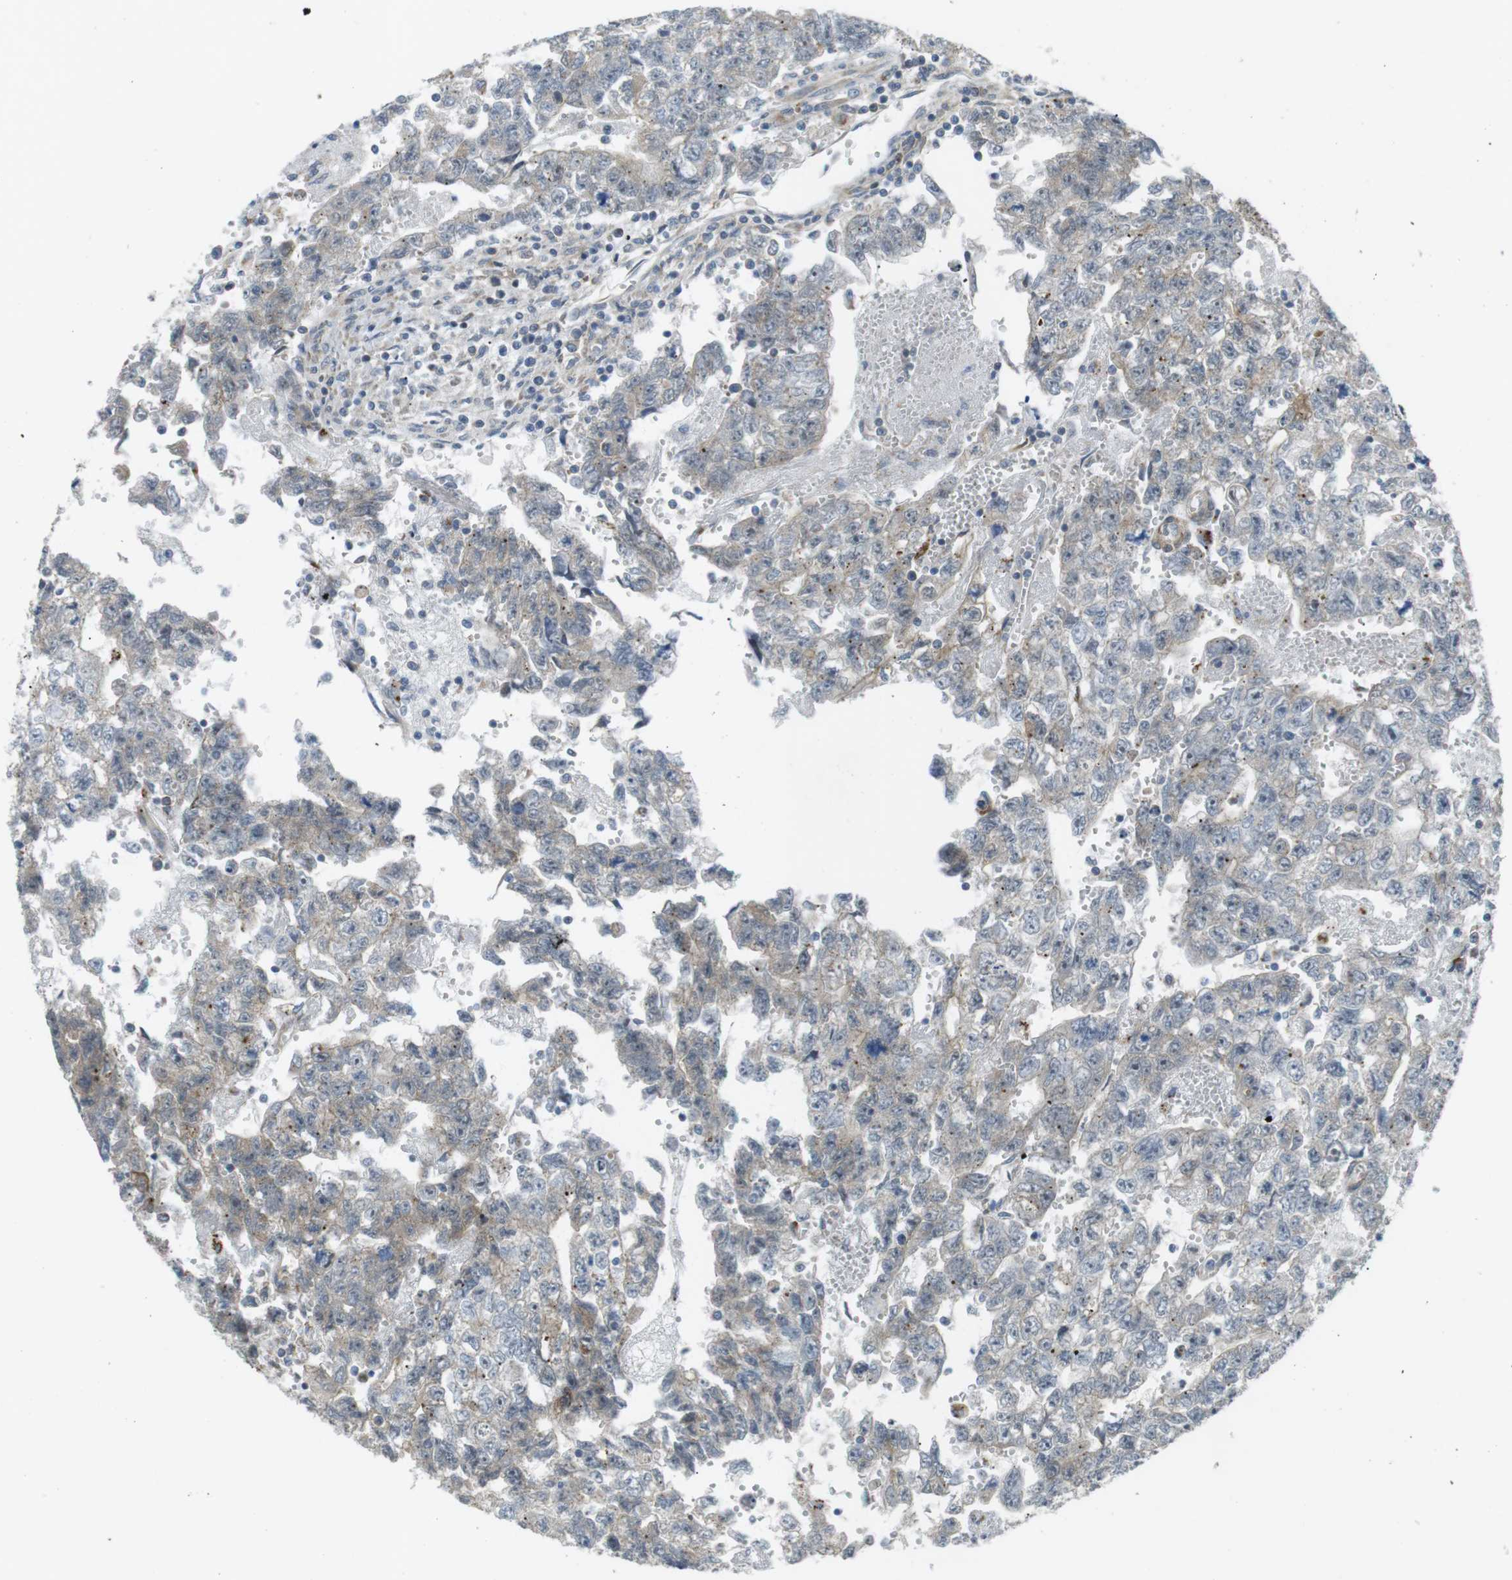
{"staining": {"intensity": "negative", "quantity": "none", "location": "none"}, "tissue": "testis cancer", "cell_type": "Tumor cells", "image_type": "cancer", "snomed": [{"axis": "morphology", "description": "Seminoma, NOS"}, {"axis": "morphology", "description": "Carcinoma, Embryonal, NOS"}, {"axis": "topography", "description": "Testis"}], "caption": "Tumor cells are negative for brown protein staining in testis seminoma. (DAB (3,3'-diaminobenzidine) IHC visualized using brightfield microscopy, high magnification).", "gene": "KANK2", "patient": {"sex": "male", "age": 38}}